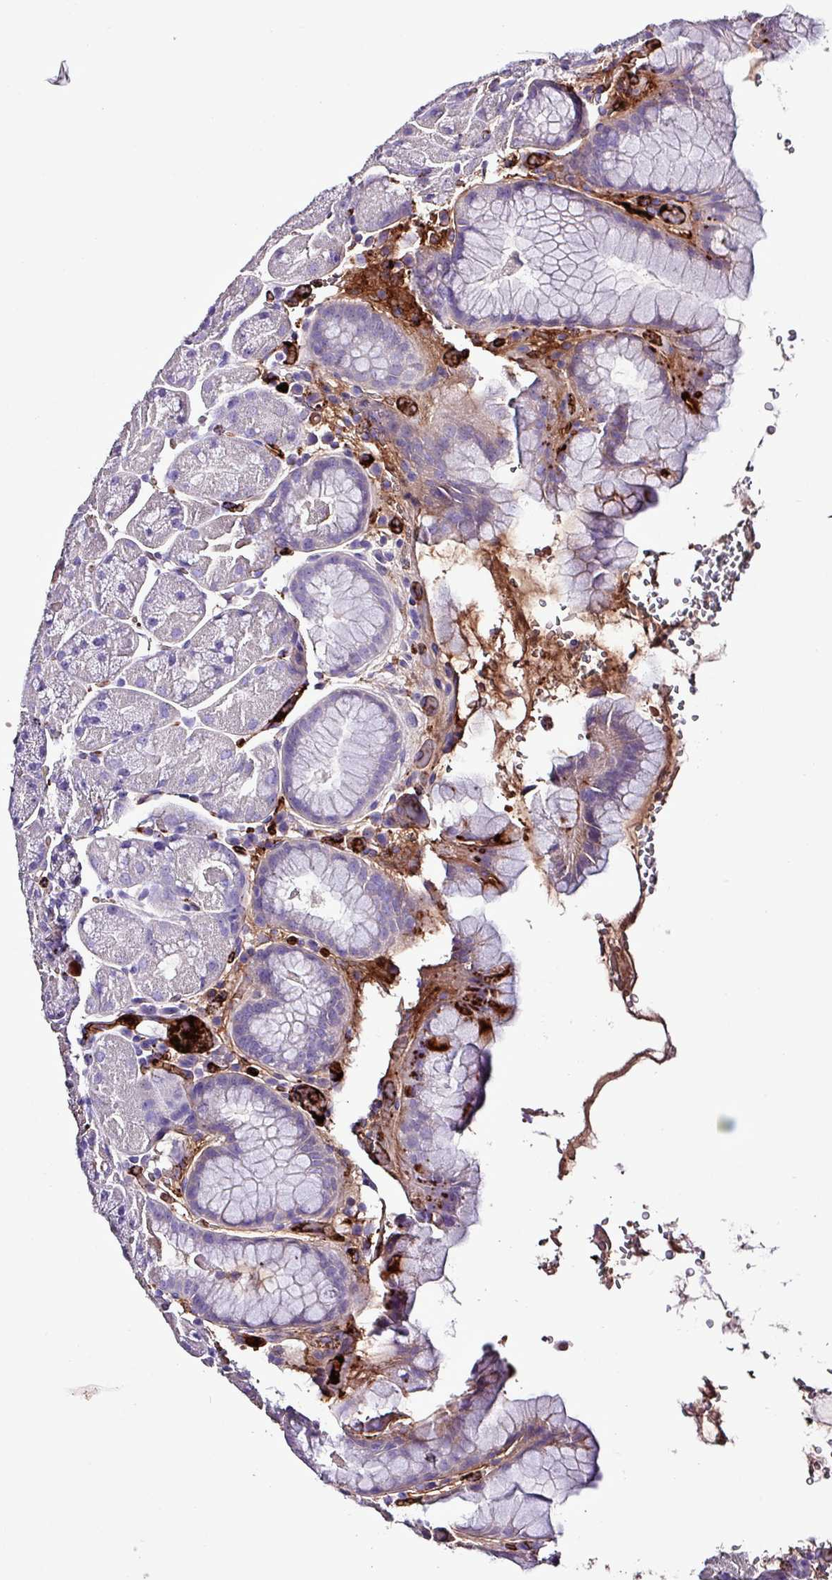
{"staining": {"intensity": "negative", "quantity": "none", "location": "none"}, "tissue": "stomach", "cell_type": "Glandular cells", "image_type": "normal", "snomed": [{"axis": "morphology", "description": "Normal tissue, NOS"}, {"axis": "topography", "description": "Stomach, upper"}, {"axis": "topography", "description": "Stomach, lower"}], "caption": "Immunohistochemistry micrograph of normal stomach: stomach stained with DAB (3,3'-diaminobenzidine) shows no significant protein positivity in glandular cells.", "gene": "HPR", "patient": {"sex": "male", "age": 67}}